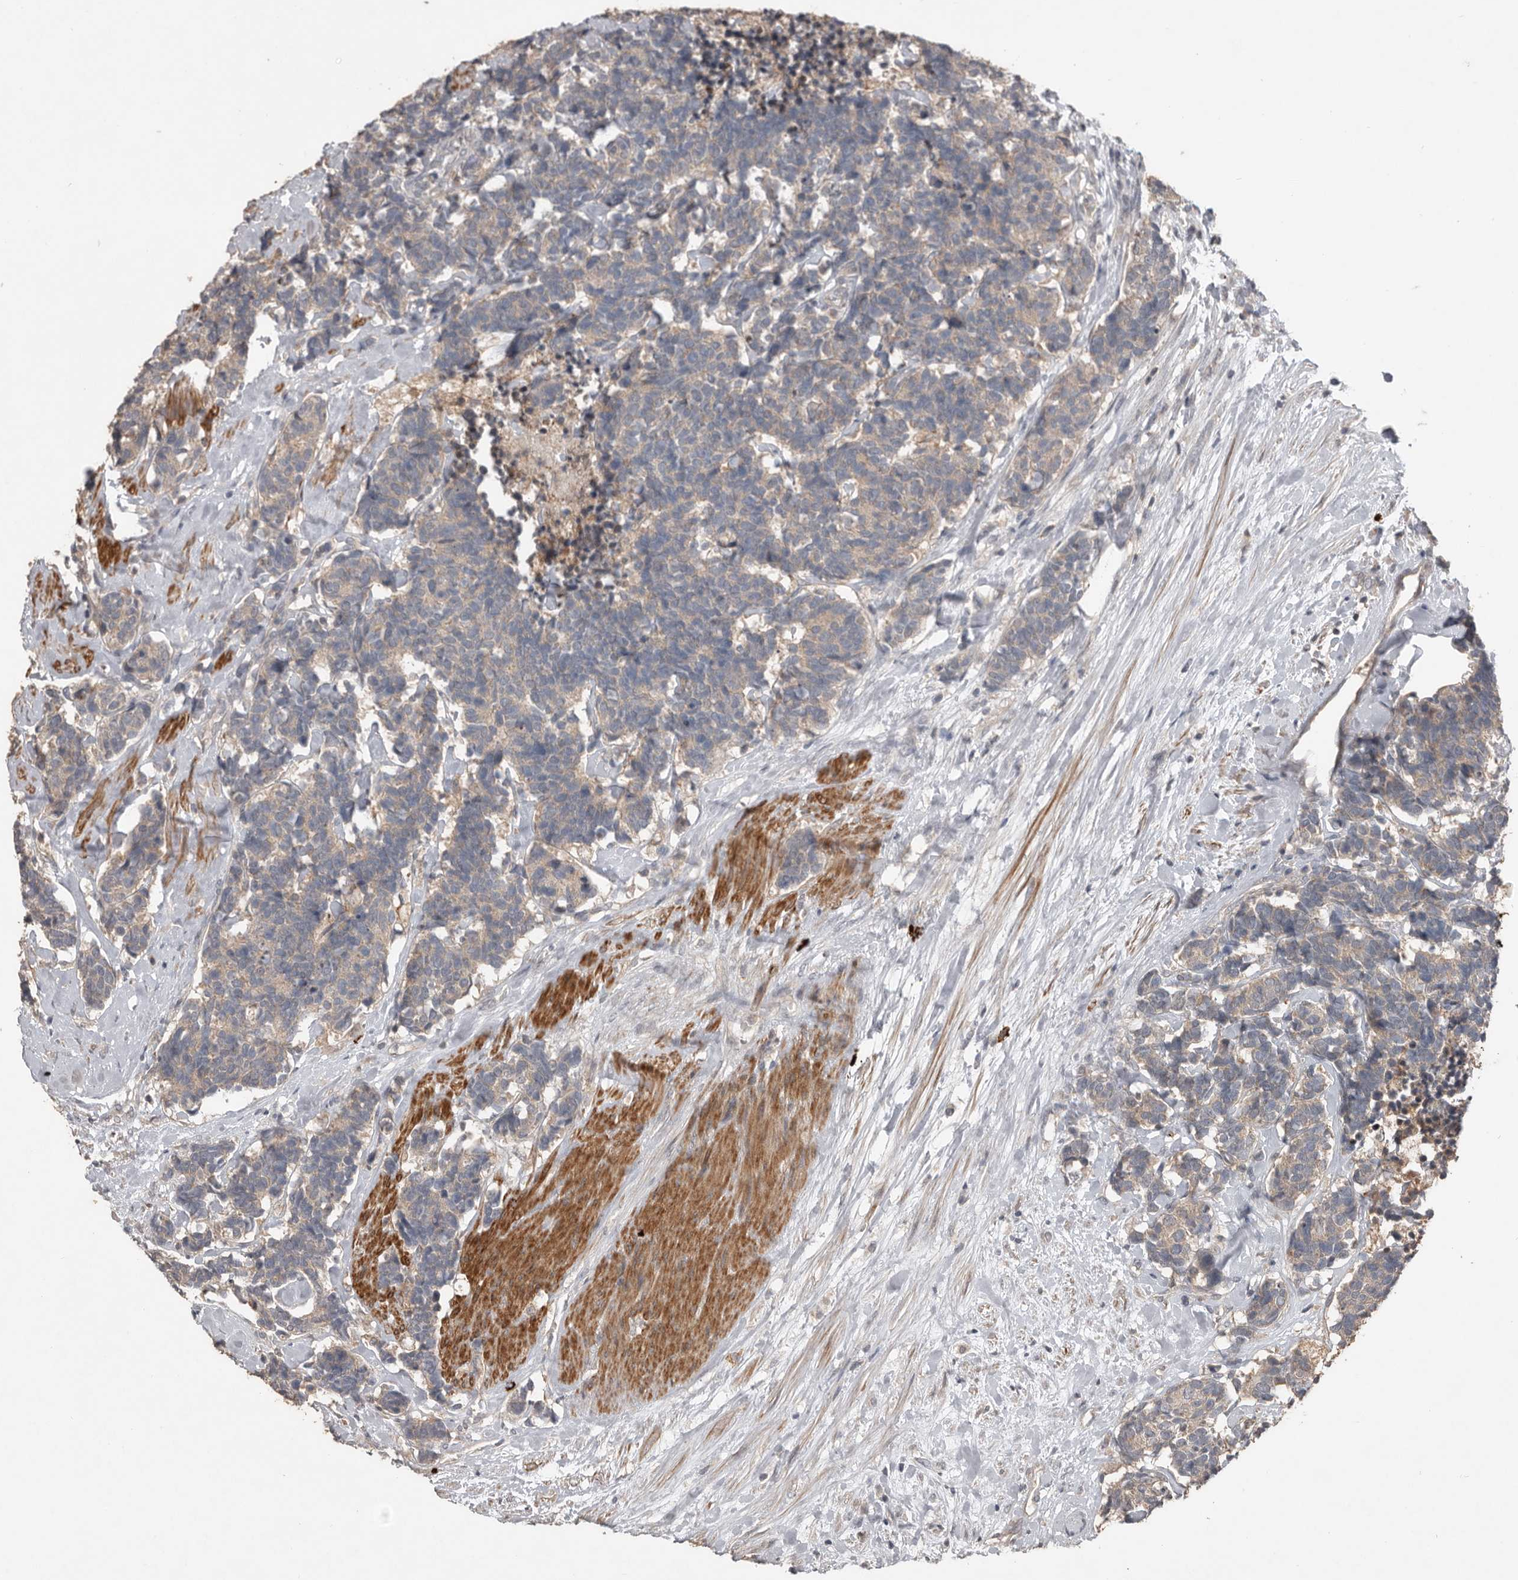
{"staining": {"intensity": "weak", "quantity": ">75%", "location": "cytoplasmic/membranous"}, "tissue": "carcinoid", "cell_type": "Tumor cells", "image_type": "cancer", "snomed": [{"axis": "morphology", "description": "Carcinoma, NOS"}, {"axis": "morphology", "description": "Carcinoid, malignant, NOS"}, {"axis": "topography", "description": "Urinary bladder"}], "caption": "DAB (3,3'-diaminobenzidine) immunohistochemical staining of human carcinoma demonstrates weak cytoplasmic/membranous protein expression in approximately >75% of tumor cells. Using DAB (brown) and hematoxylin (blue) stains, captured at high magnification using brightfield microscopy.", "gene": "BAMBI", "patient": {"sex": "male", "age": 57}}